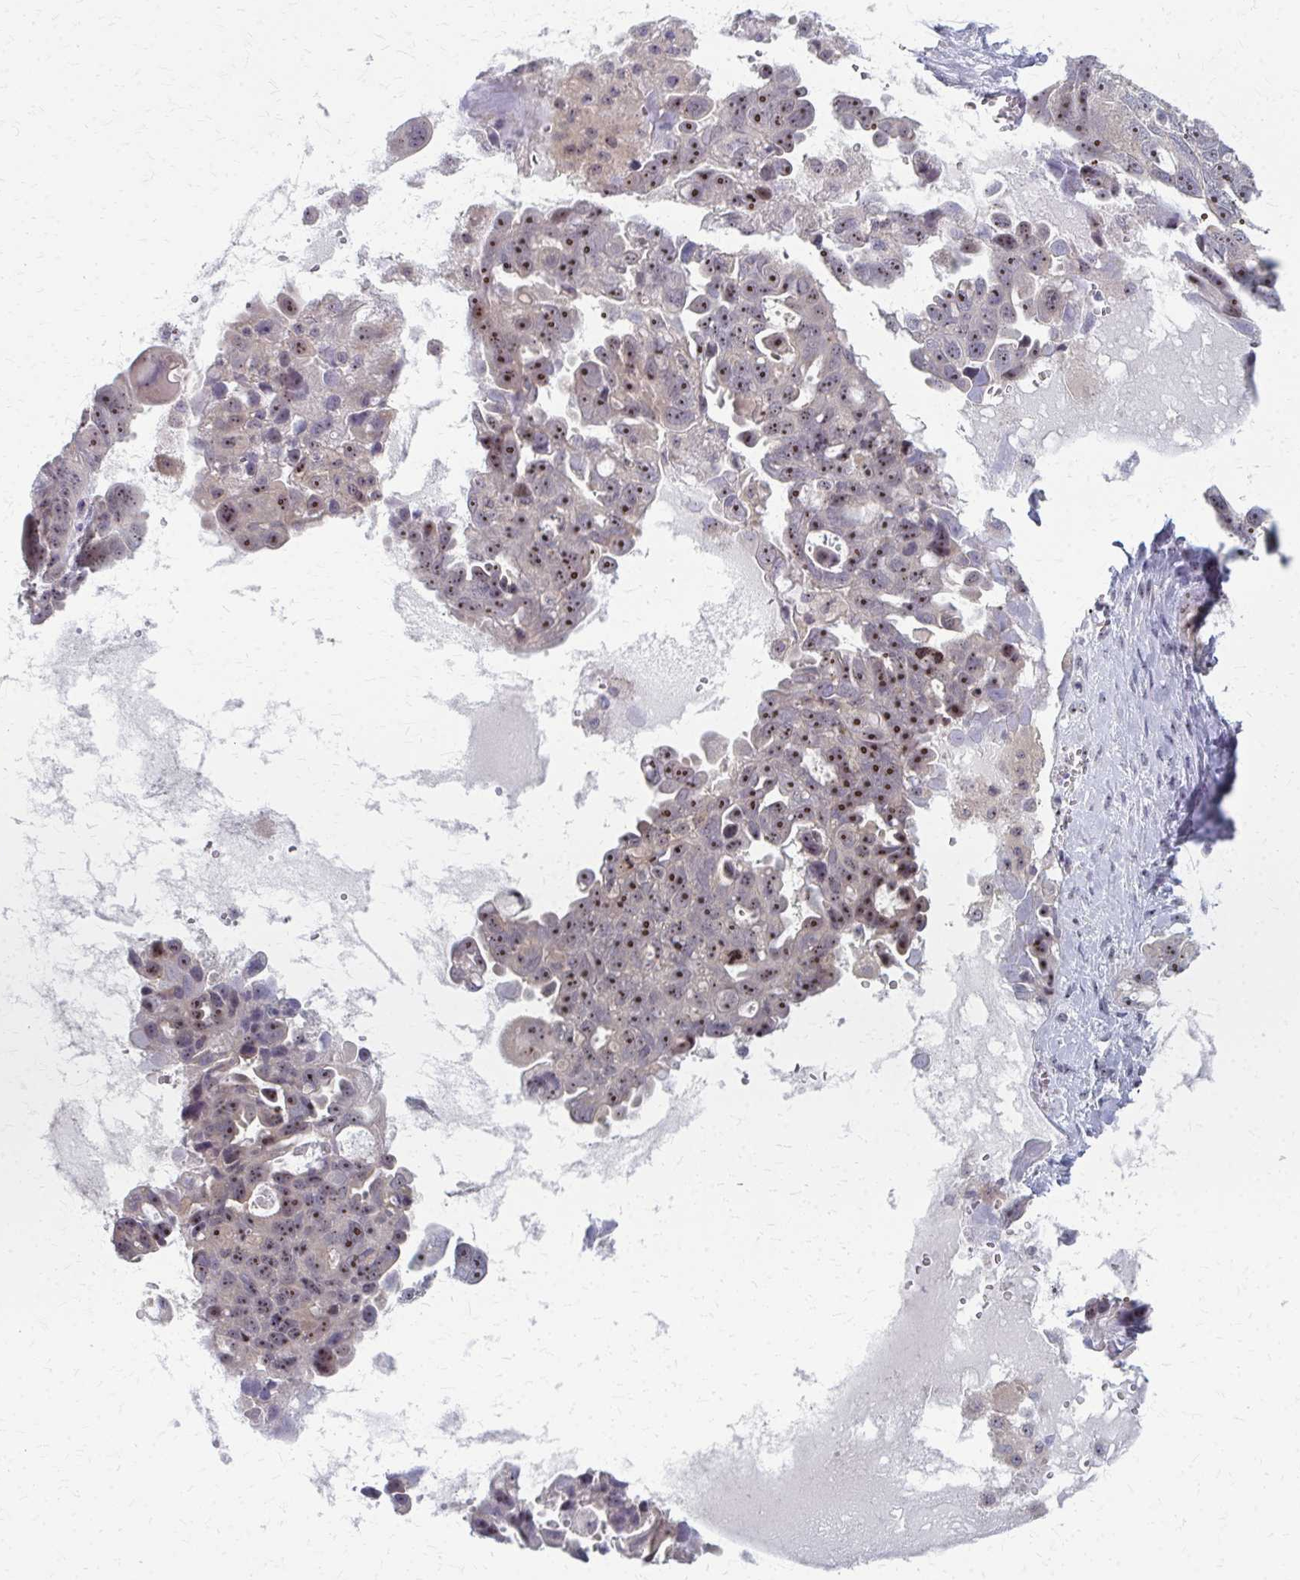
{"staining": {"intensity": "strong", "quantity": ">75%", "location": "nuclear"}, "tissue": "ovarian cancer", "cell_type": "Tumor cells", "image_type": "cancer", "snomed": [{"axis": "morphology", "description": "Carcinoma, endometroid"}, {"axis": "topography", "description": "Ovary"}], "caption": "Approximately >75% of tumor cells in endometroid carcinoma (ovarian) reveal strong nuclear protein positivity as visualized by brown immunohistochemical staining.", "gene": "NUDT16", "patient": {"sex": "female", "age": 70}}